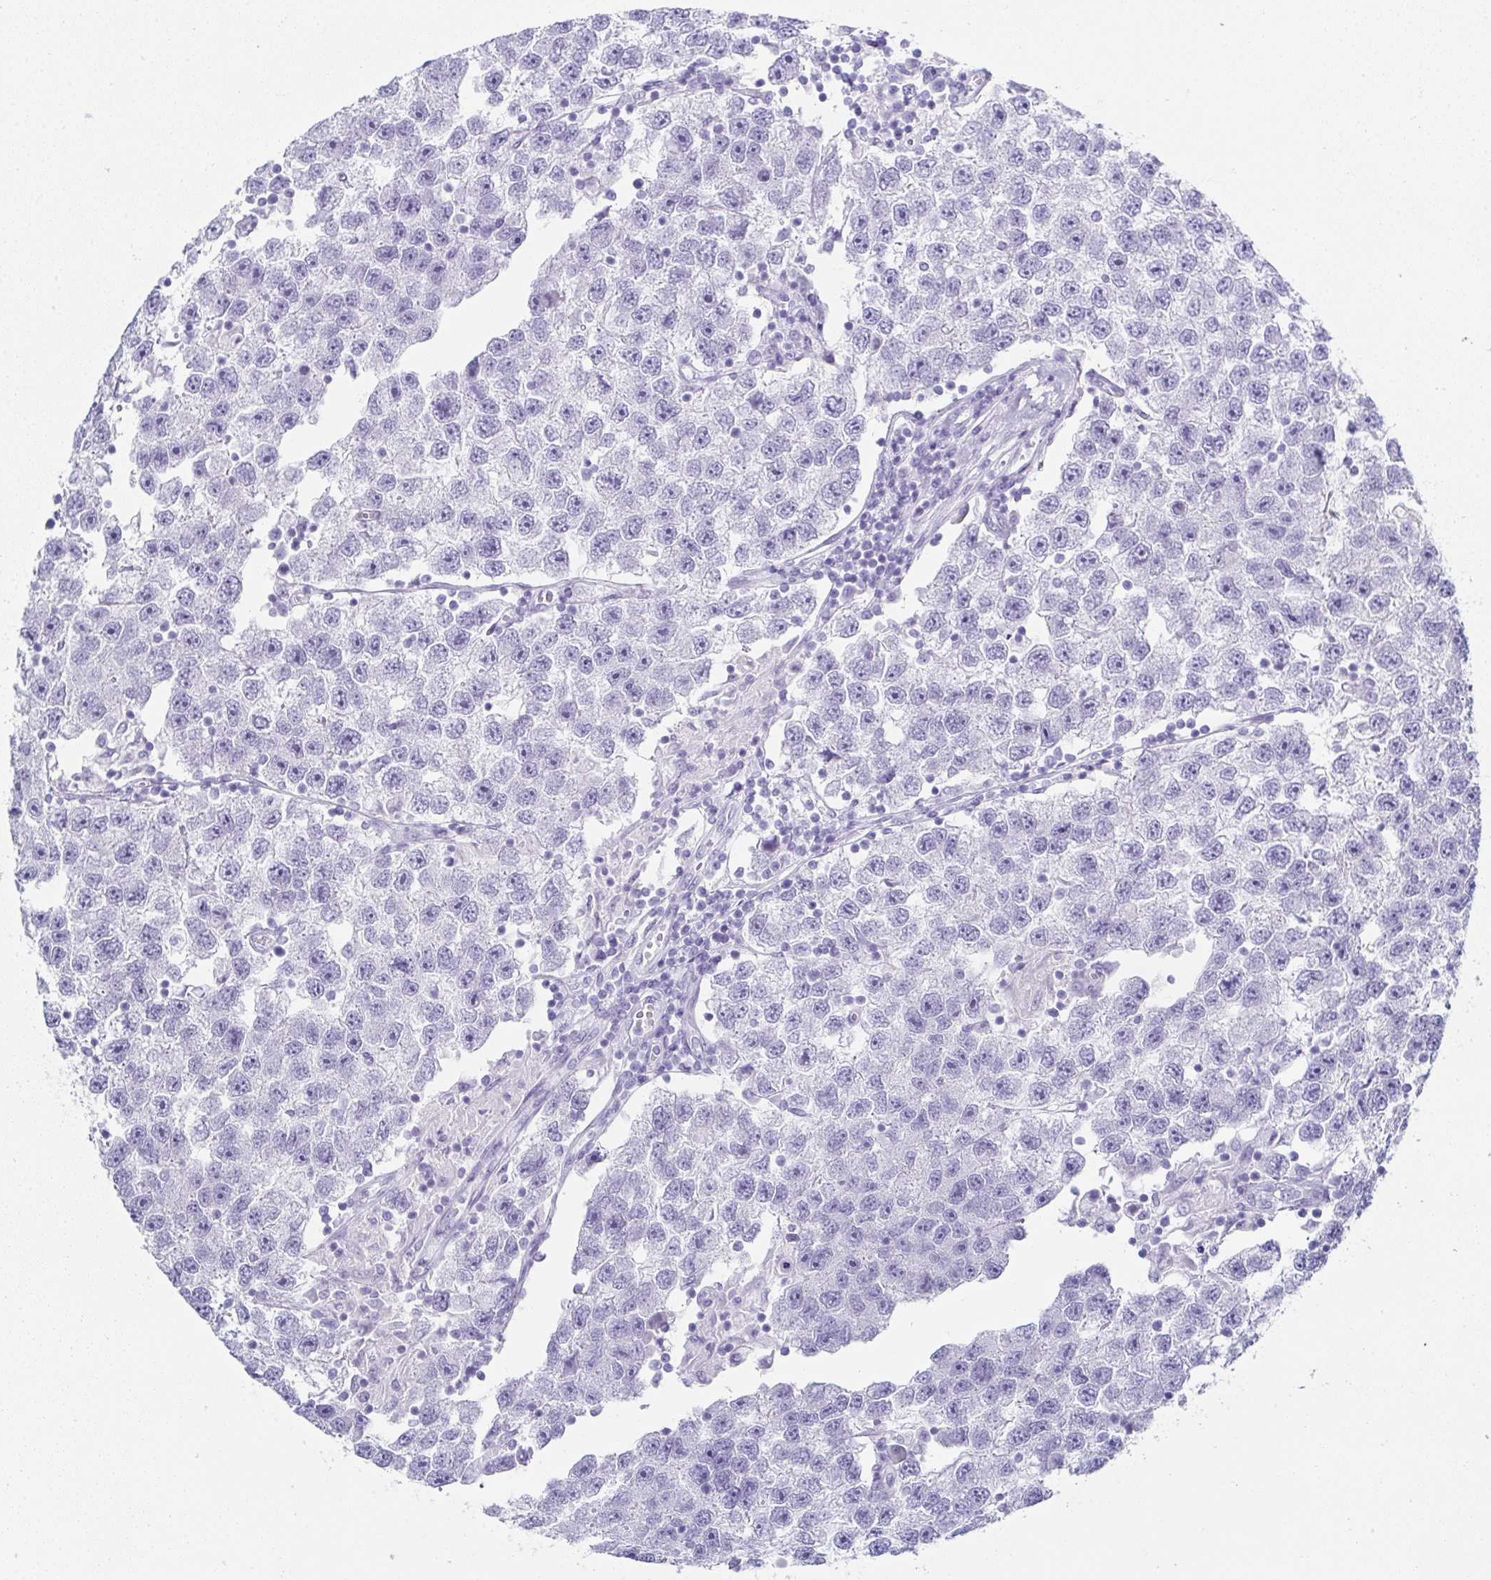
{"staining": {"intensity": "negative", "quantity": "none", "location": "none"}, "tissue": "testis cancer", "cell_type": "Tumor cells", "image_type": "cancer", "snomed": [{"axis": "morphology", "description": "Seminoma, NOS"}, {"axis": "topography", "description": "Testis"}], "caption": "This is an IHC photomicrograph of testis seminoma. There is no positivity in tumor cells.", "gene": "SYCP1", "patient": {"sex": "male", "age": 26}}